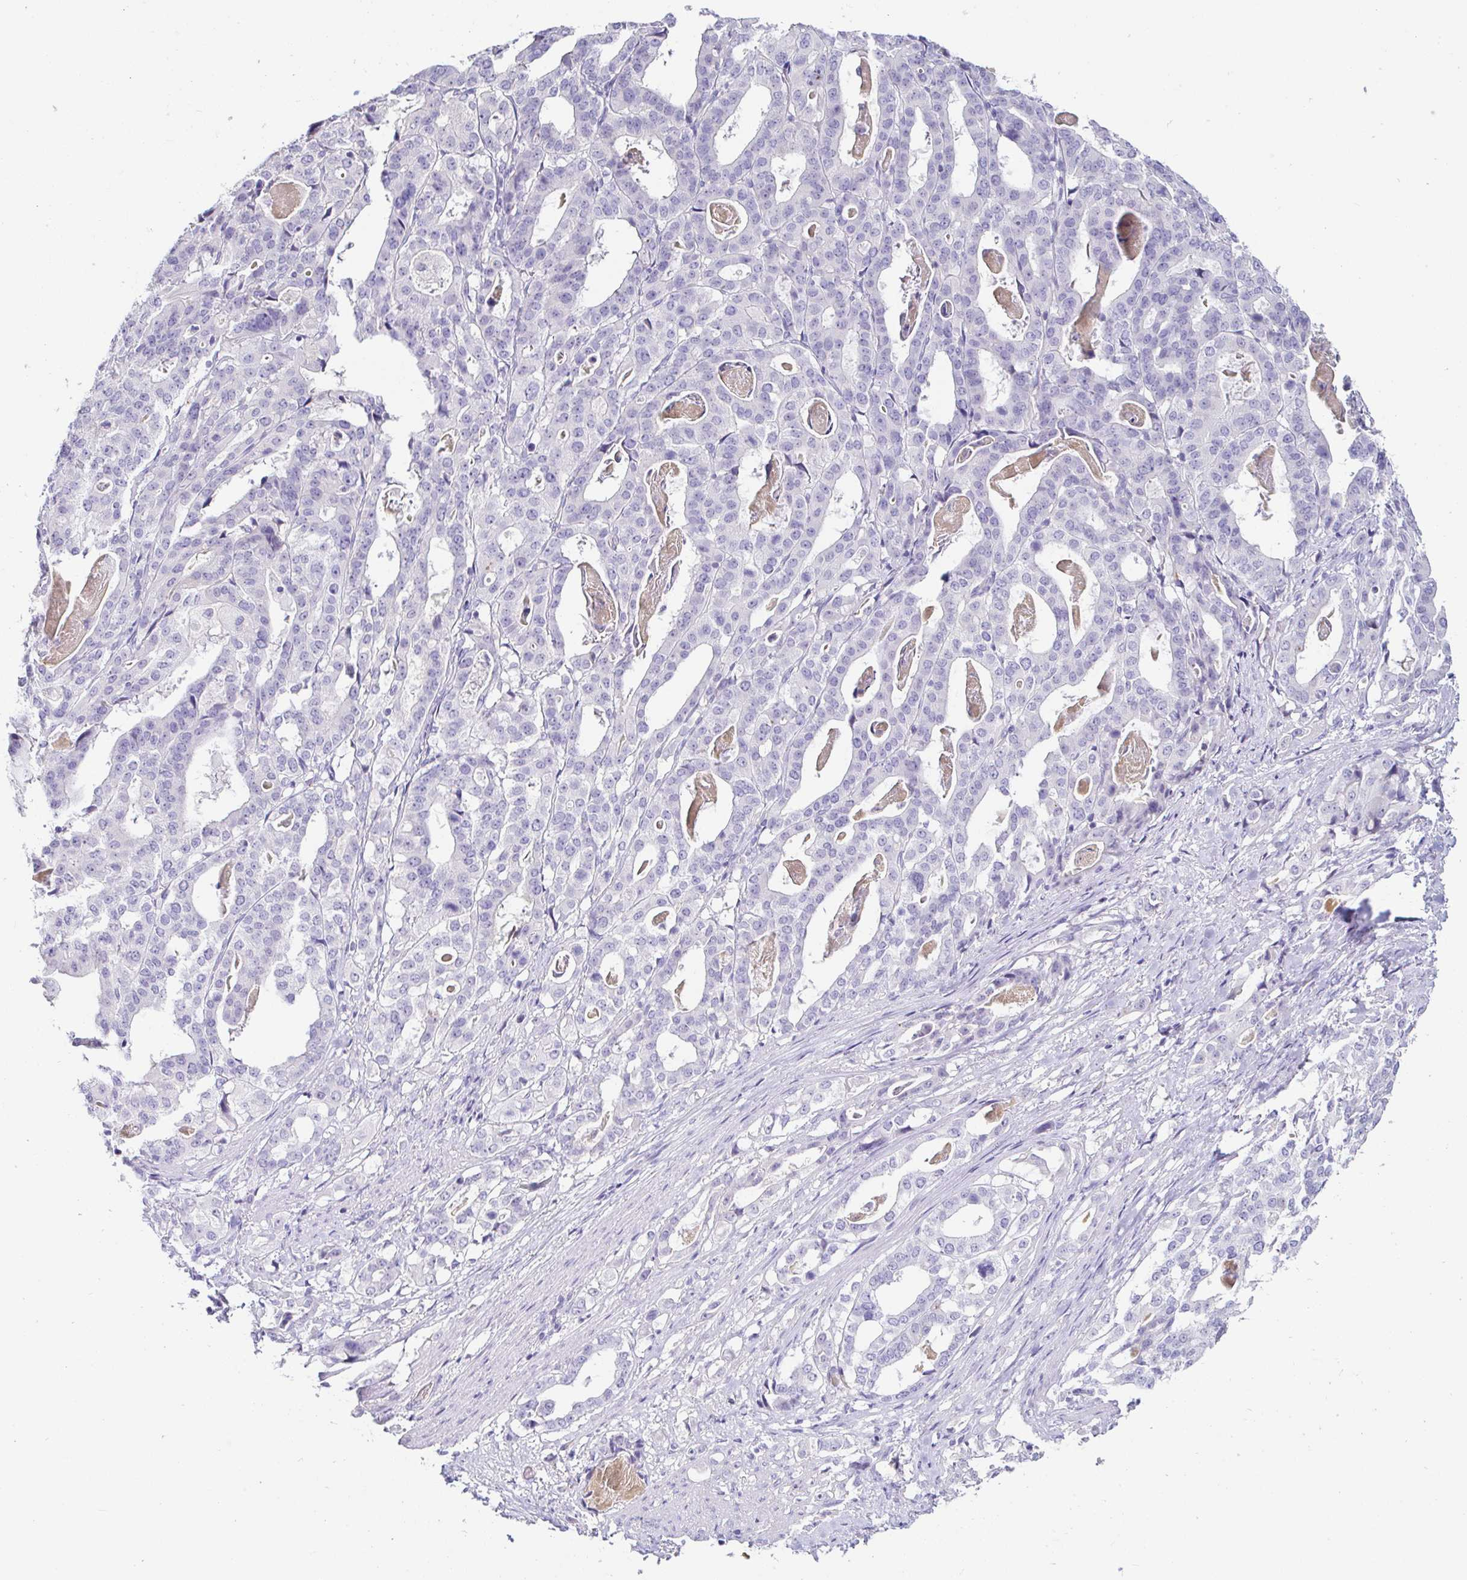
{"staining": {"intensity": "negative", "quantity": "none", "location": "none"}, "tissue": "stomach cancer", "cell_type": "Tumor cells", "image_type": "cancer", "snomed": [{"axis": "morphology", "description": "Adenocarcinoma, NOS"}, {"axis": "topography", "description": "Stomach"}], "caption": "Tumor cells are negative for brown protein staining in stomach adenocarcinoma.", "gene": "SAA4", "patient": {"sex": "male", "age": 48}}